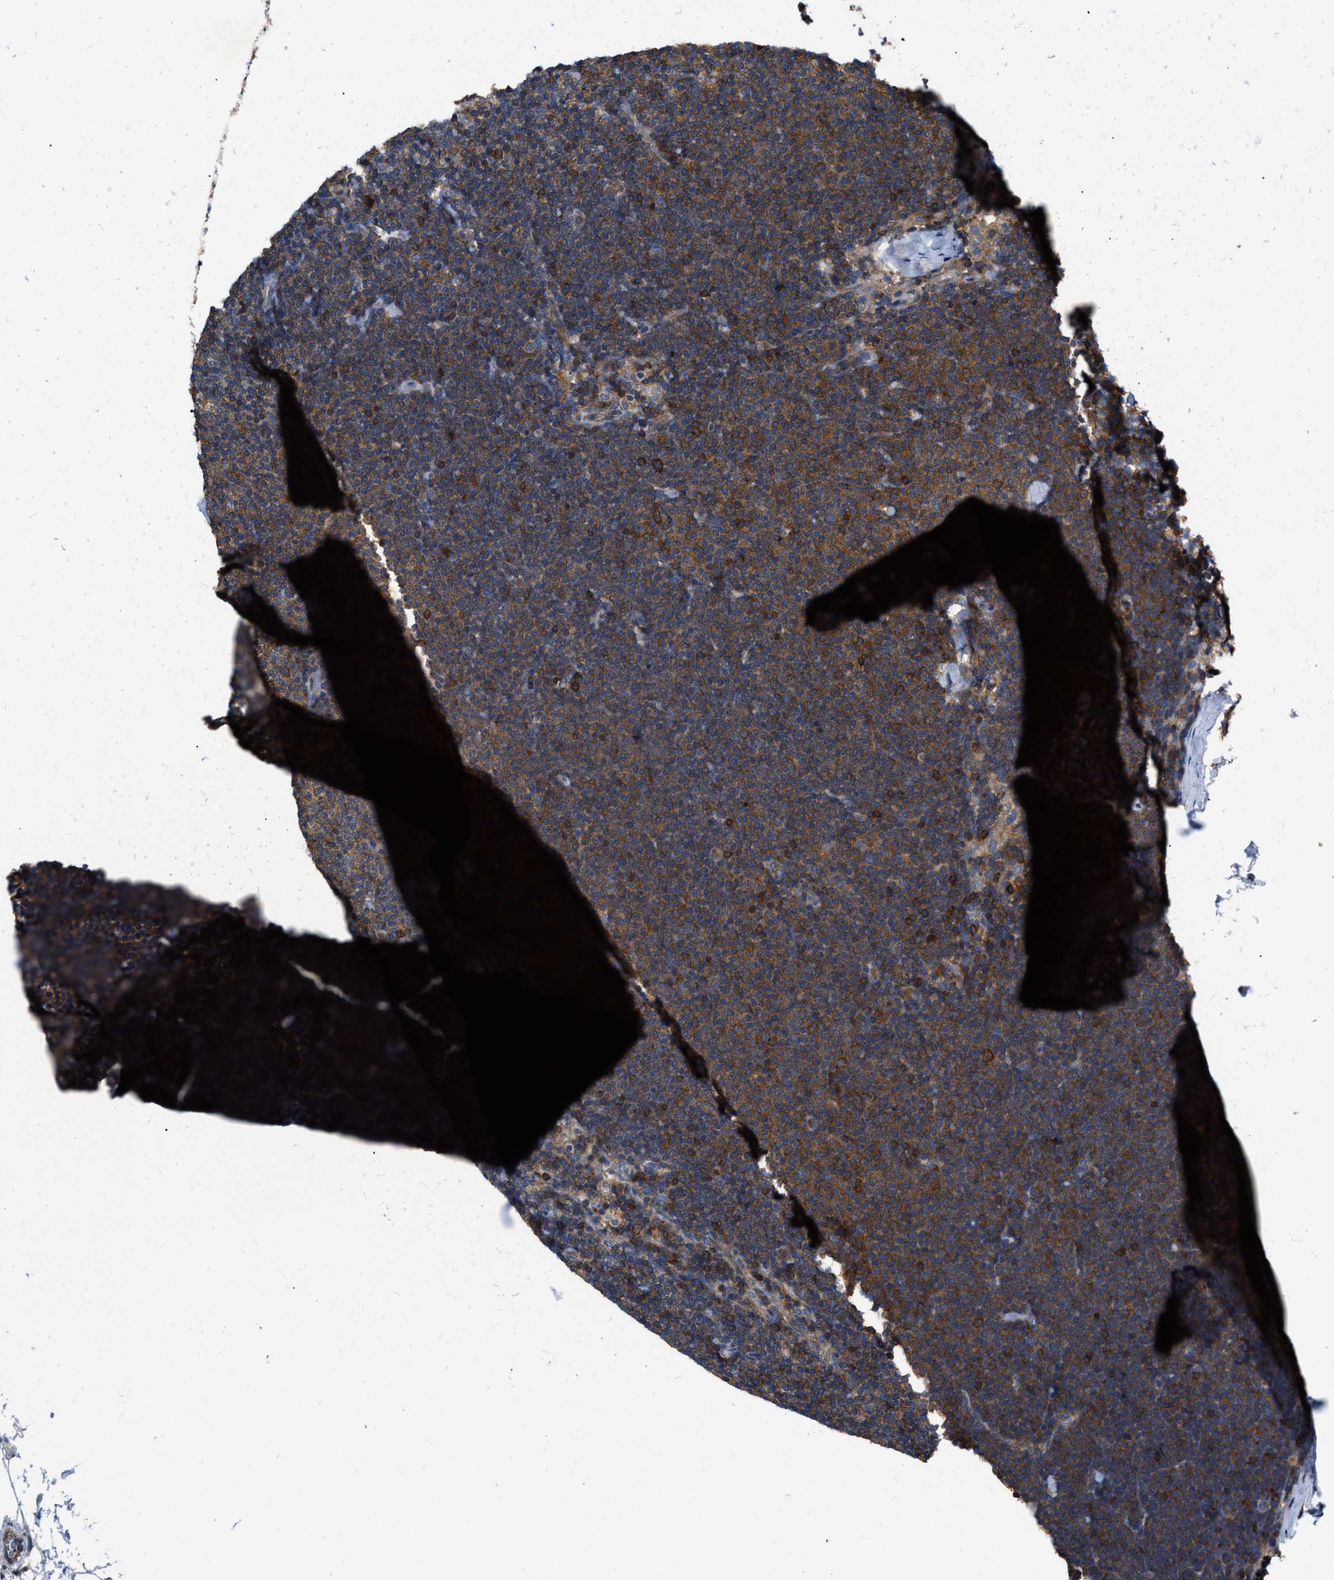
{"staining": {"intensity": "moderate", "quantity": ">75%", "location": "cytoplasmic/membranous"}, "tissue": "lymphoma", "cell_type": "Tumor cells", "image_type": "cancer", "snomed": [{"axis": "morphology", "description": "Malignant lymphoma, non-Hodgkin's type, Low grade"}, {"axis": "topography", "description": "Lymph node"}], "caption": "Lymphoma stained with a brown dye demonstrates moderate cytoplasmic/membranous positive staining in approximately >75% of tumor cells.", "gene": "YARS1", "patient": {"sex": "female", "age": 53}}